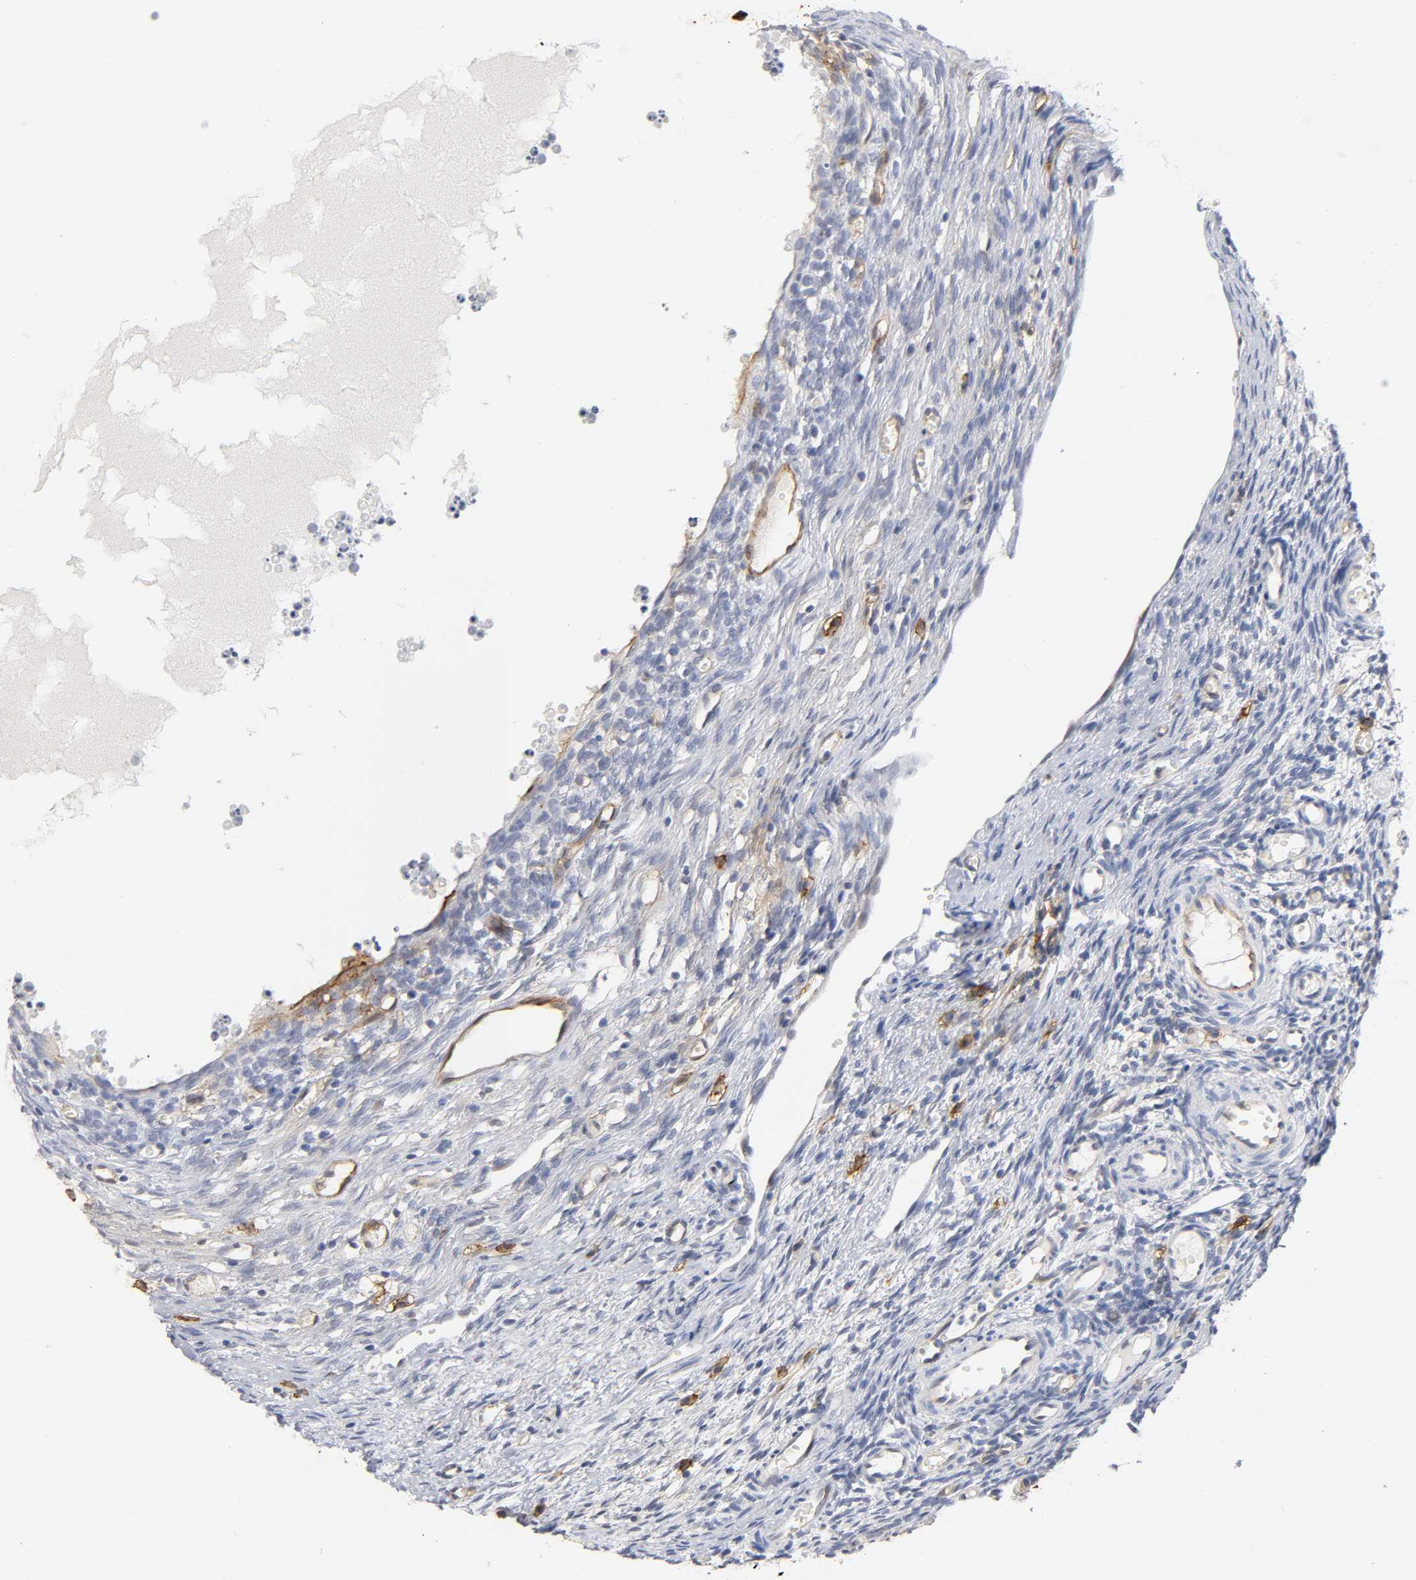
{"staining": {"intensity": "moderate", "quantity": "25%-75%", "location": "cytoplasmic/membranous"}, "tissue": "ovary", "cell_type": "Ovarian stroma cells", "image_type": "normal", "snomed": [{"axis": "morphology", "description": "Normal tissue, NOS"}, {"axis": "topography", "description": "Ovary"}], "caption": "Immunohistochemistry staining of normal ovary, which exhibits medium levels of moderate cytoplasmic/membranous expression in about 25%-75% of ovarian stroma cells indicating moderate cytoplasmic/membranous protein expression. The staining was performed using DAB (brown) for protein detection and nuclei were counterstained in hematoxylin (blue).", "gene": "ICAM1", "patient": {"sex": "female", "age": 35}}